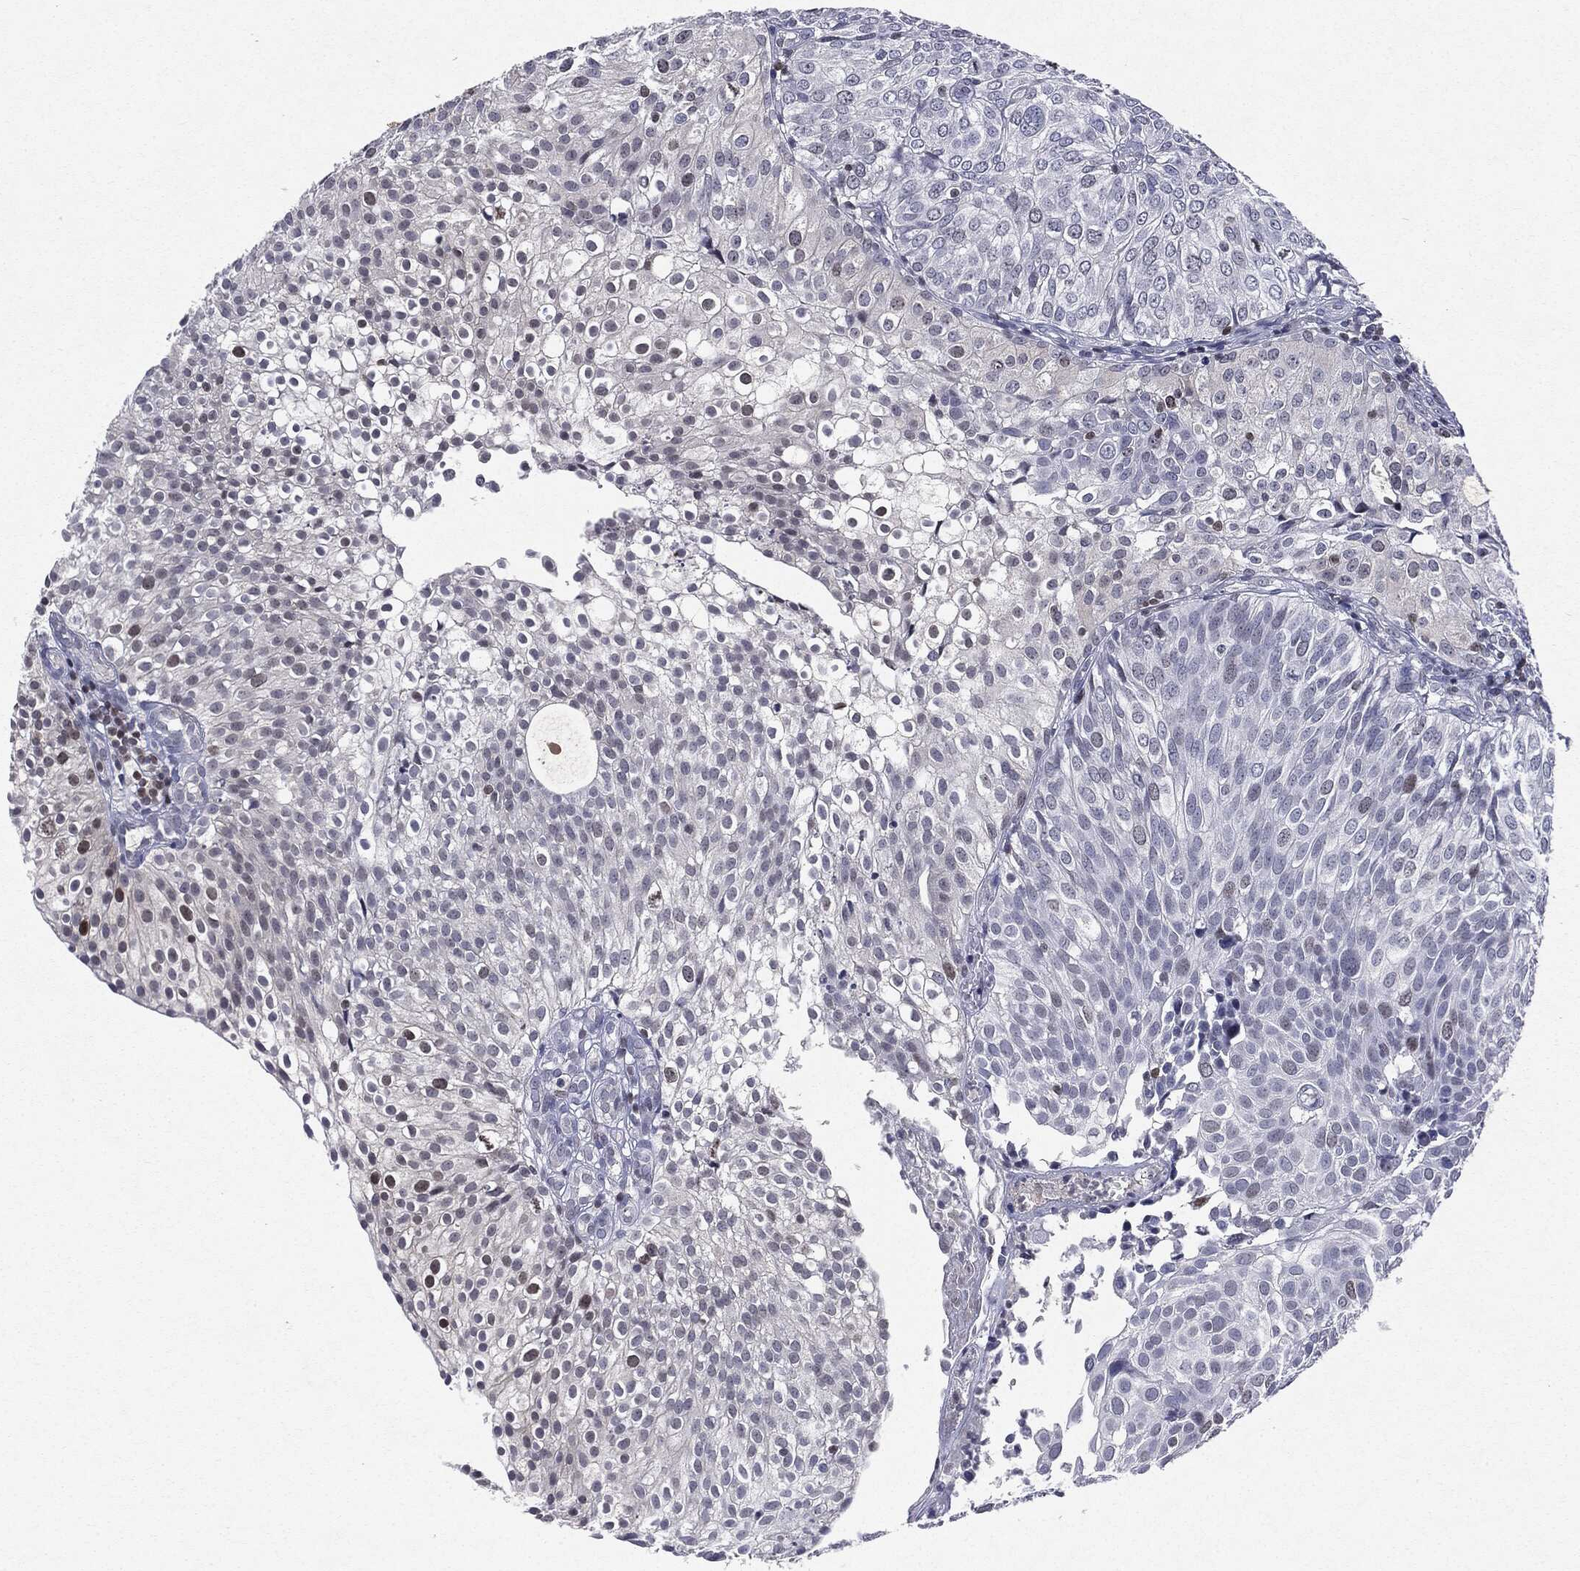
{"staining": {"intensity": "negative", "quantity": "none", "location": "none"}, "tissue": "urothelial cancer", "cell_type": "Tumor cells", "image_type": "cancer", "snomed": [{"axis": "morphology", "description": "Urothelial carcinoma, High grade"}, {"axis": "topography", "description": "Urinary bladder"}], "caption": "Urothelial carcinoma (high-grade) was stained to show a protein in brown. There is no significant positivity in tumor cells. Nuclei are stained in blue.", "gene": "KIF2C", "patient": {"sex": "female", "age": 79}}